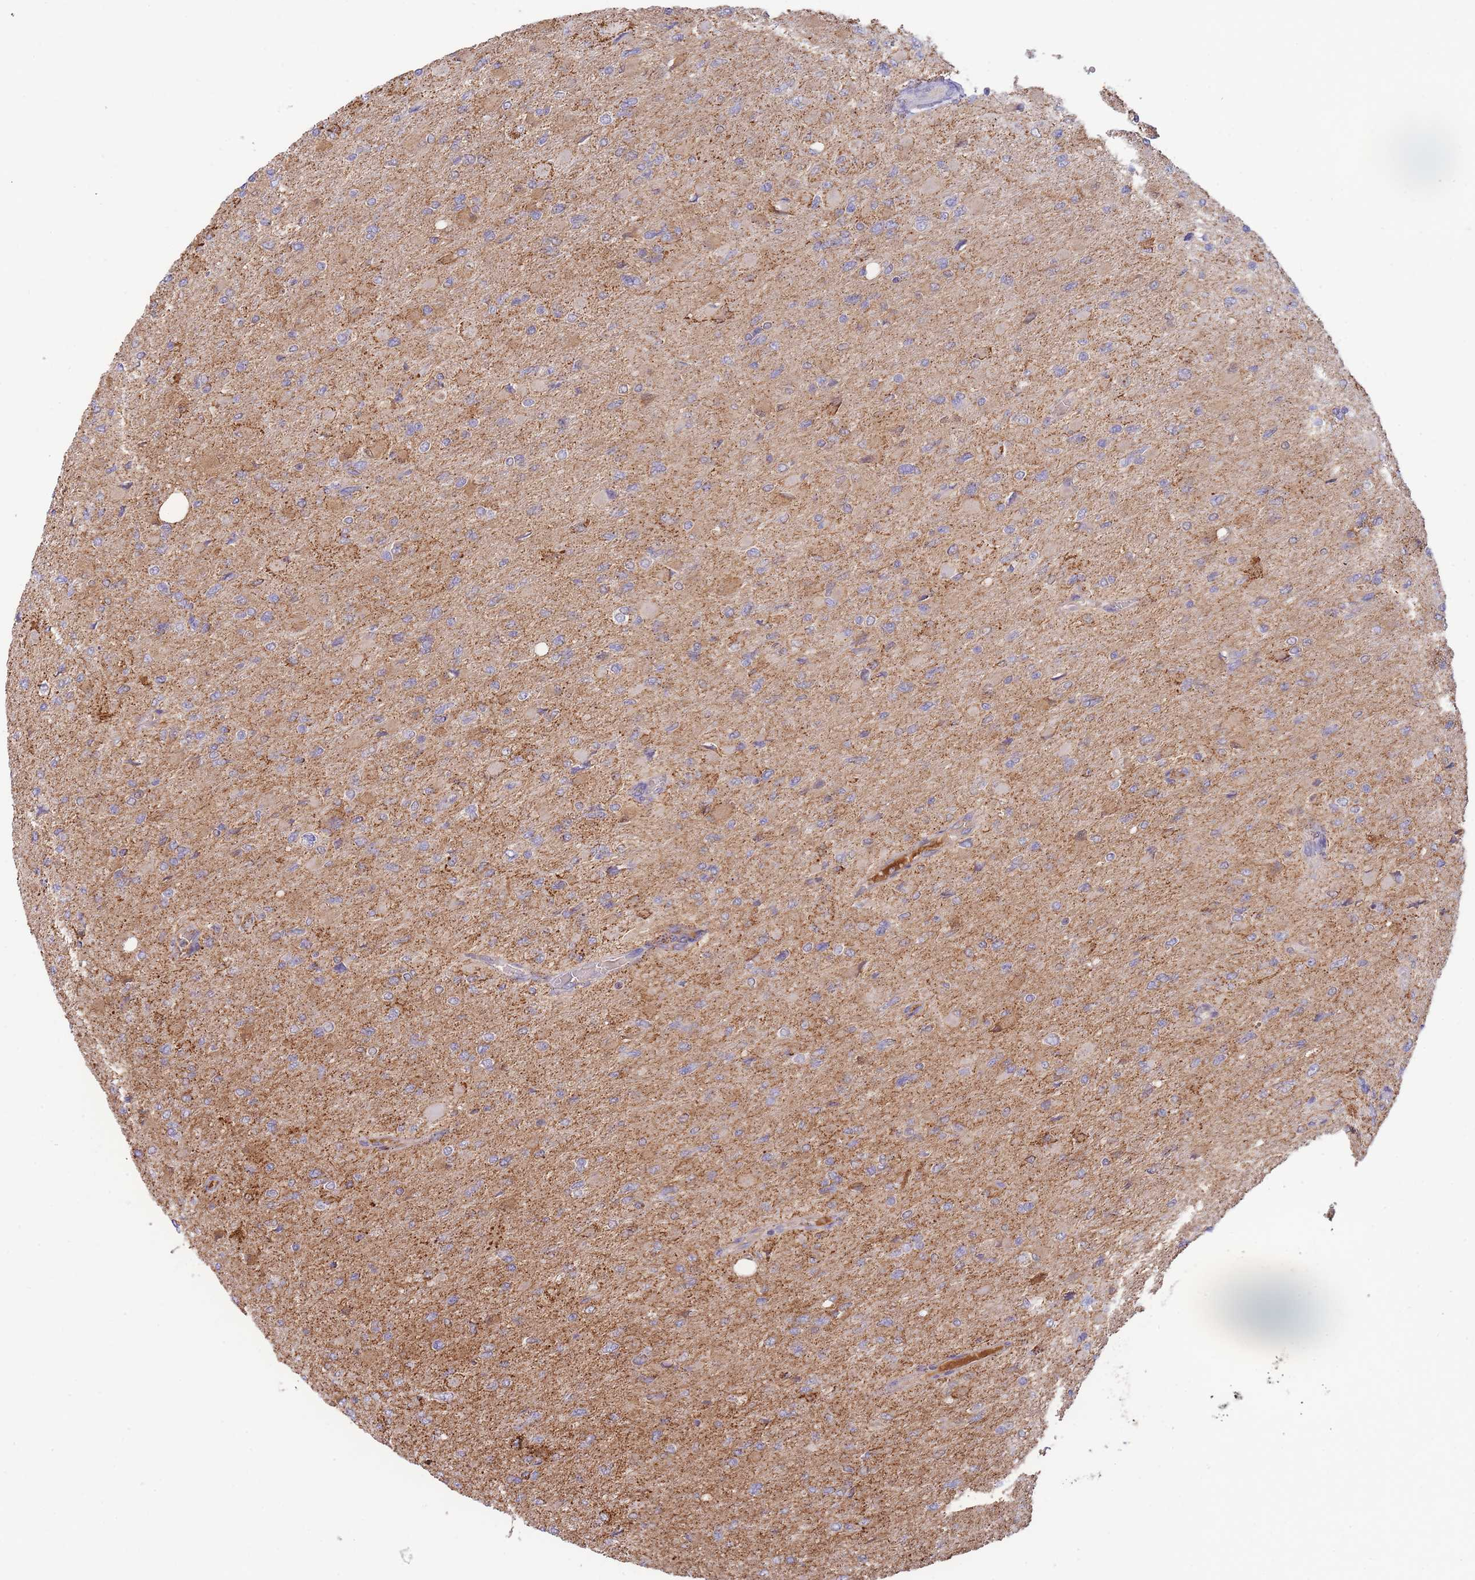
{"staining": {"intensity": "moderate", "quantity": "<25%", "location": "cytoplasmic/membranous"}, "tissue": "glioma", "cell_type": "Tumor cells", "image_type": "cancer", "snomed": [{"axis": "morphology", "description": "Glioma, malignant, High grade"}, {"axis": "topography", "description": "Cerebral cortex"}], "caption": "A high-resolution image shows IHC staining of malignant glioma (high-grade), which exhibits moderate cytoplasmic/membranous staining in about <25% of tumor cells.", "gene": "MRPL17", "patient": {"sex": "female", "age": 36}}